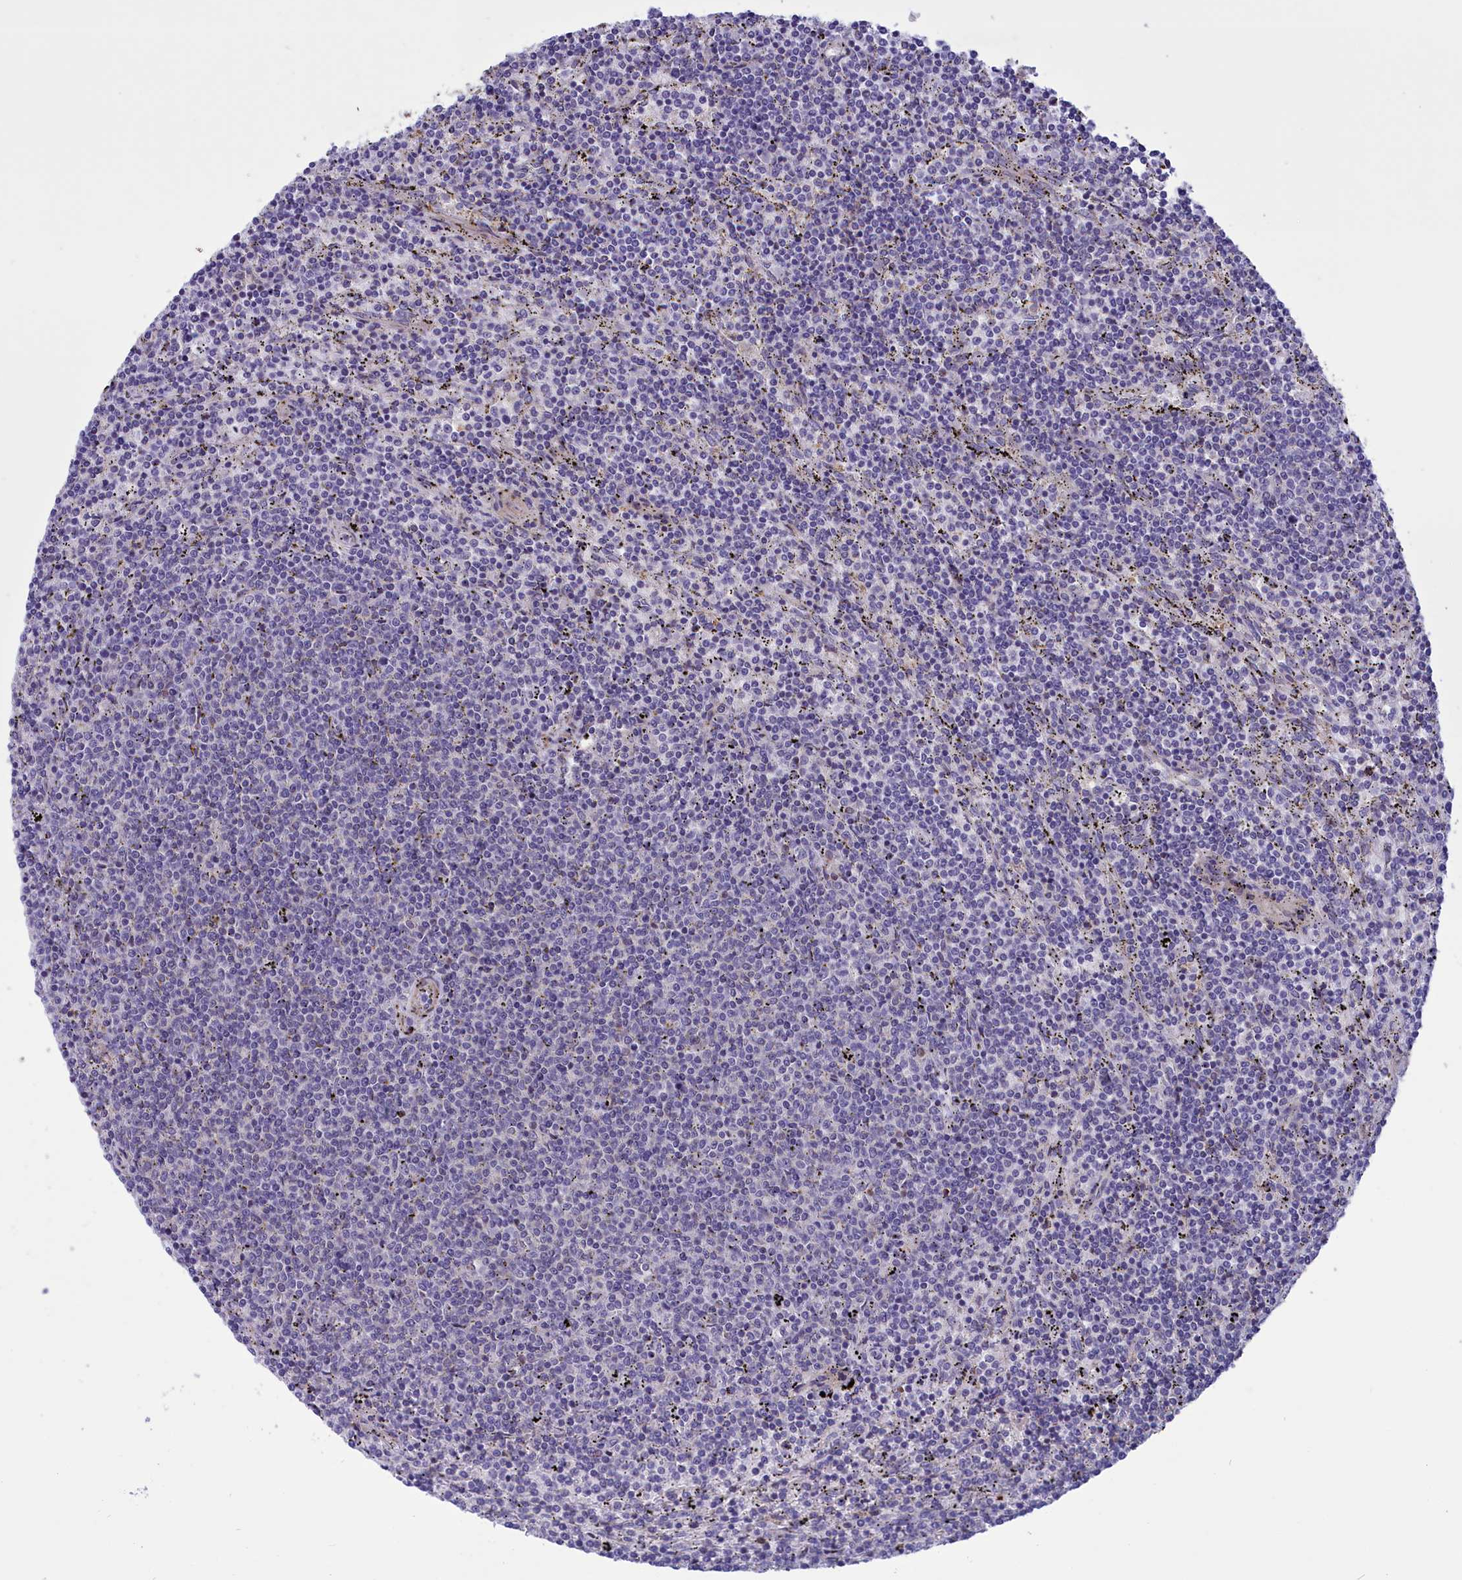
{"staining": {"intensity": "negative", "quantity": "none", "location": "none"}, "tissue": "lymphoma", "cell_type": "Tumor cells", "image_type": "cancer", "snomed": [{"axis": "morphology", "description": "Malignant lymphoma, non-Hodgkin's type, Low grade"}, {"axis": "topography", "description": "Spleen"}], "caption": "Tumor cells are negative for protein expression in human lymphoma.", "gene": "CORO2A", "patient": {"sex": "female", "age": 50}}